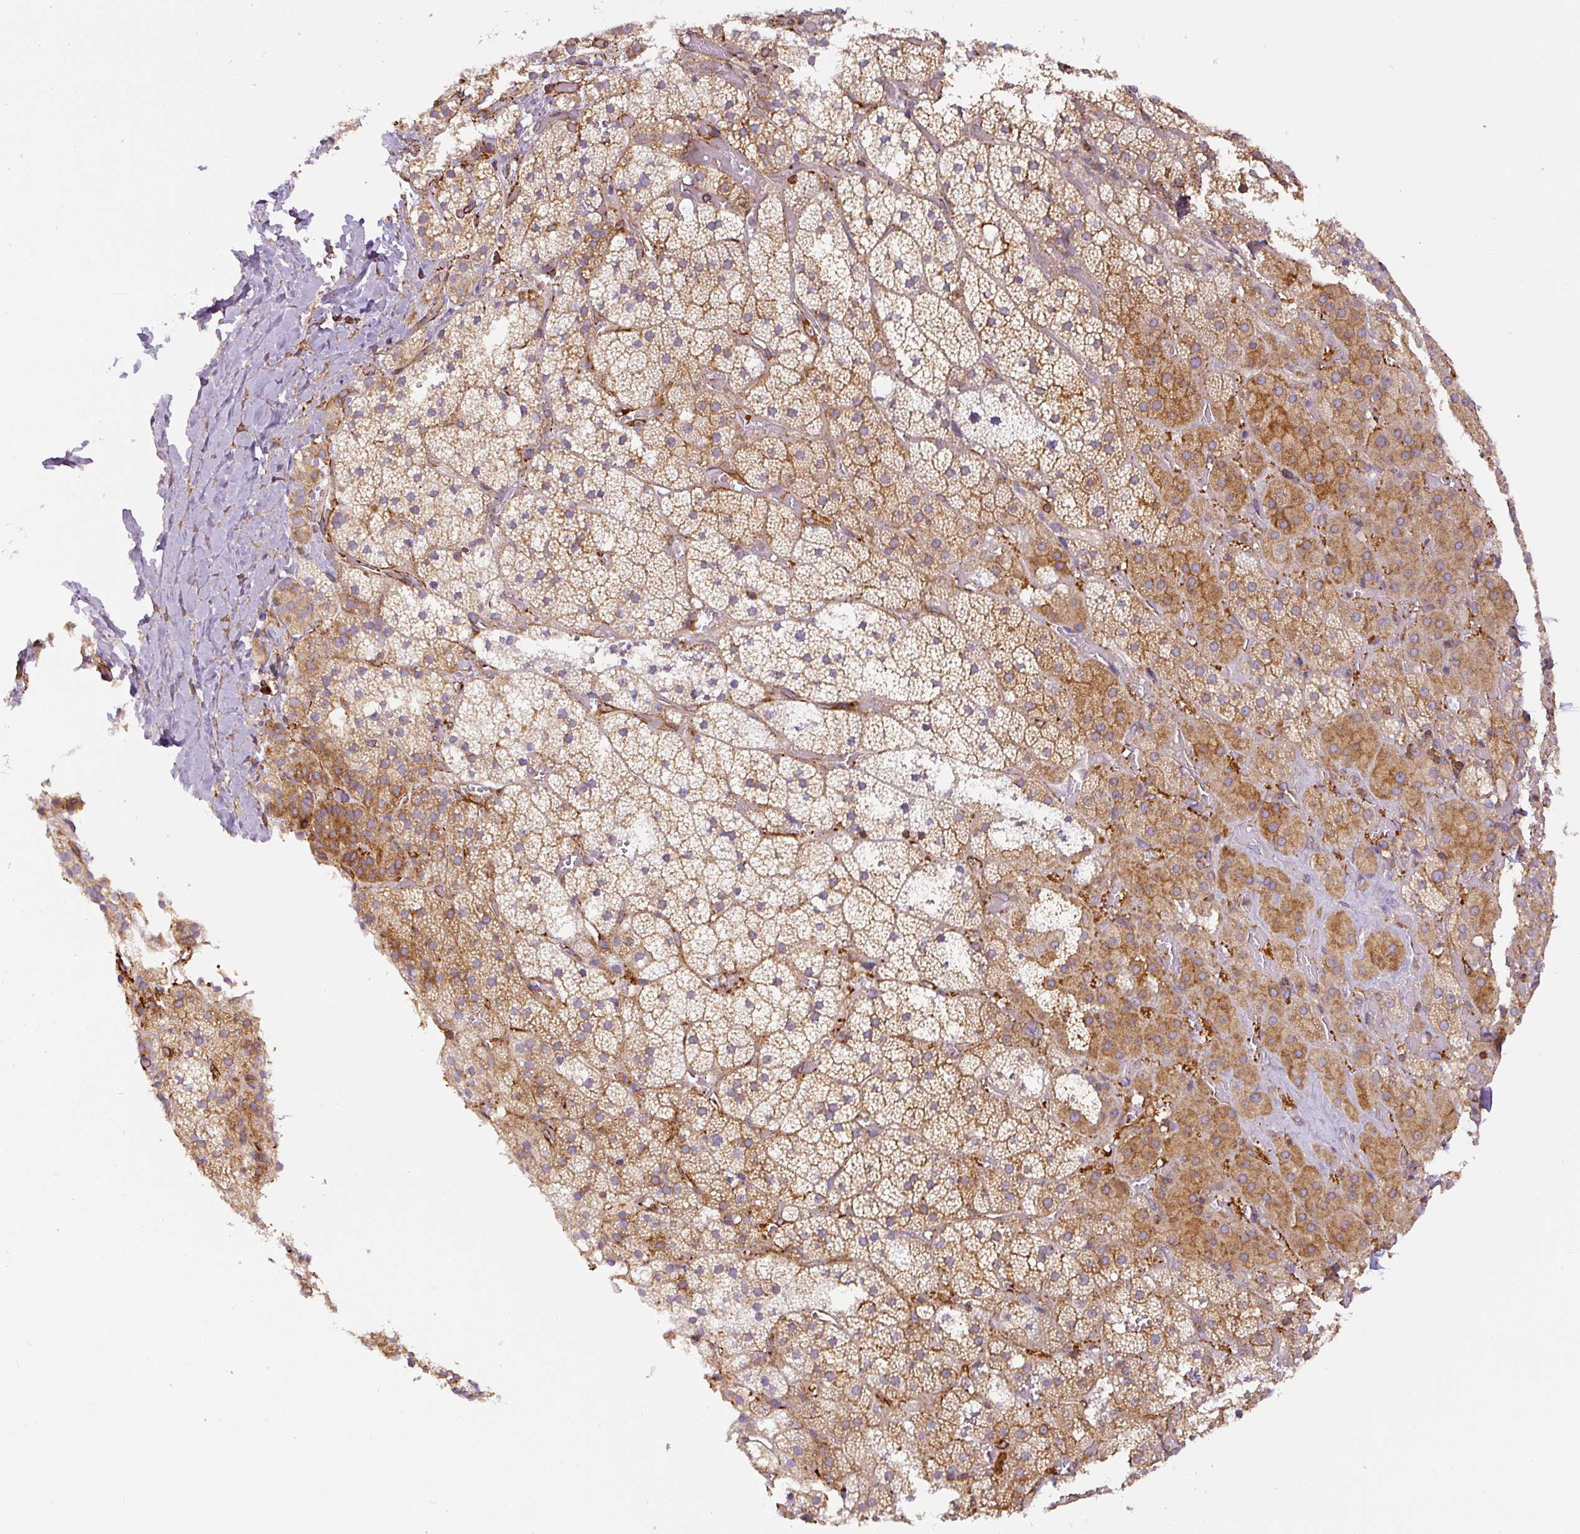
{"staining": {"intensity": "moderate", "quantity": ">75%", "location": "cytoplasmic/membranous"}, "tissue": "adrenal gland", "cell_type": "Glandular cells", "image_type": "normal", "snomed": [{"axis": "morphology", "description": "Normal tissue, NOS"}, {"axis": "topography", "description": "Adrenal gland"}], "caption": "Immunohistochemical staining of benign human adrenal gland reveals >75% levels of moderate cytoplasmic/membranous protein staining in approximately >75% of glandular cells.", "gene": "MYL12A", "patient": {"sex": "male", "age": 53}}